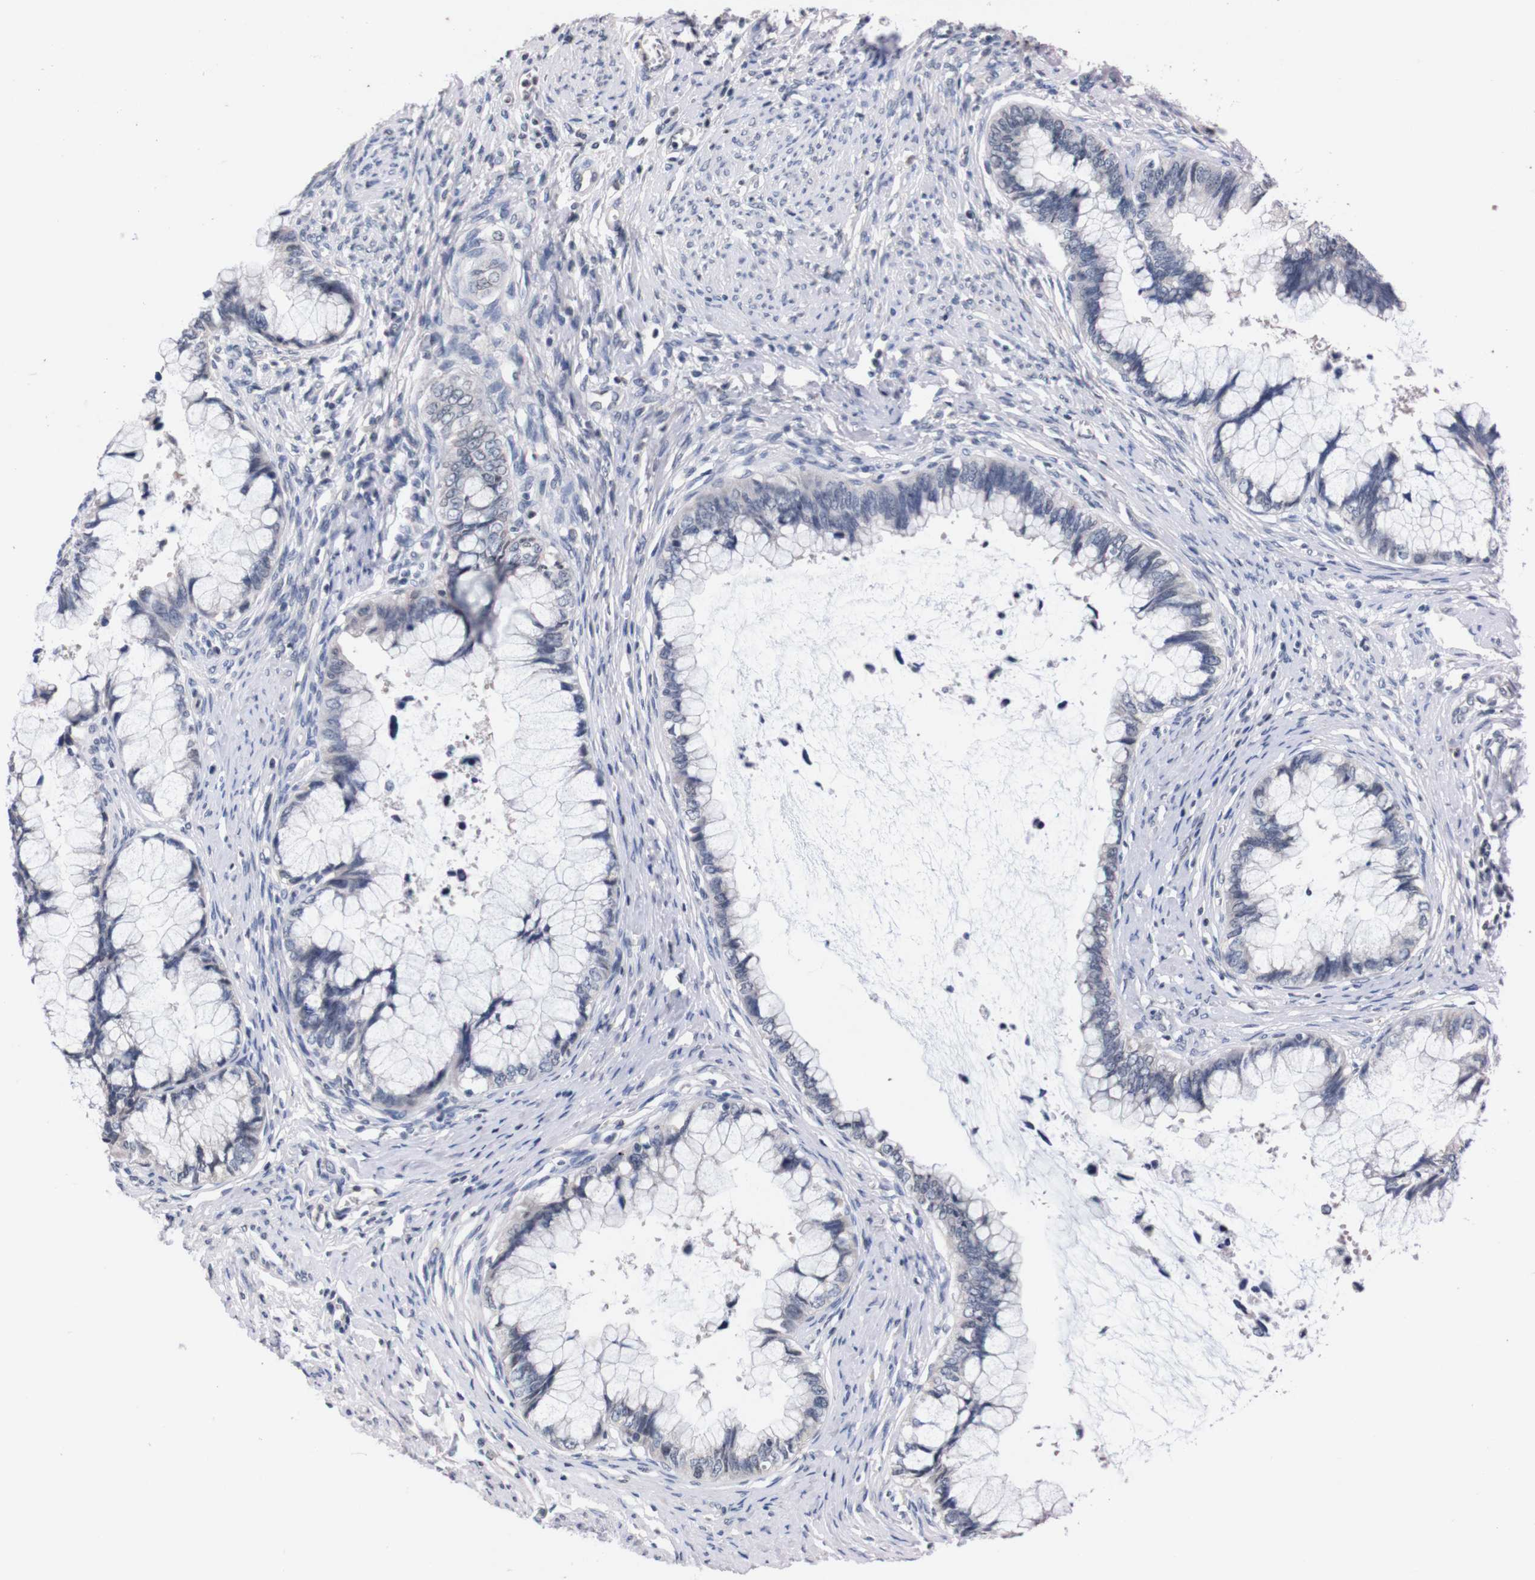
{"staining": {"intensity": "negative", "quantity": "none", "location": "none"}, "tissue": "cervical cancer", "cell_type": "Tumor cells", "image_type": "cancer", "snomed": [{"axis": "morphology", "description": "Adenocarcinoma, NOS"}, {"axis": "topography", "description": "Cervix"}], "caption": "IHC of human adenocarcinoma (cervical) reveals no staining in tumor cells. The staining was performed using DAB to visualize the protein expression in brown, while the nuclei were stained in blue with hematoxylin (Magnification: 20x).", "gene": "TNFRSF21", "patient": {"sex": "female", "age": 44}}